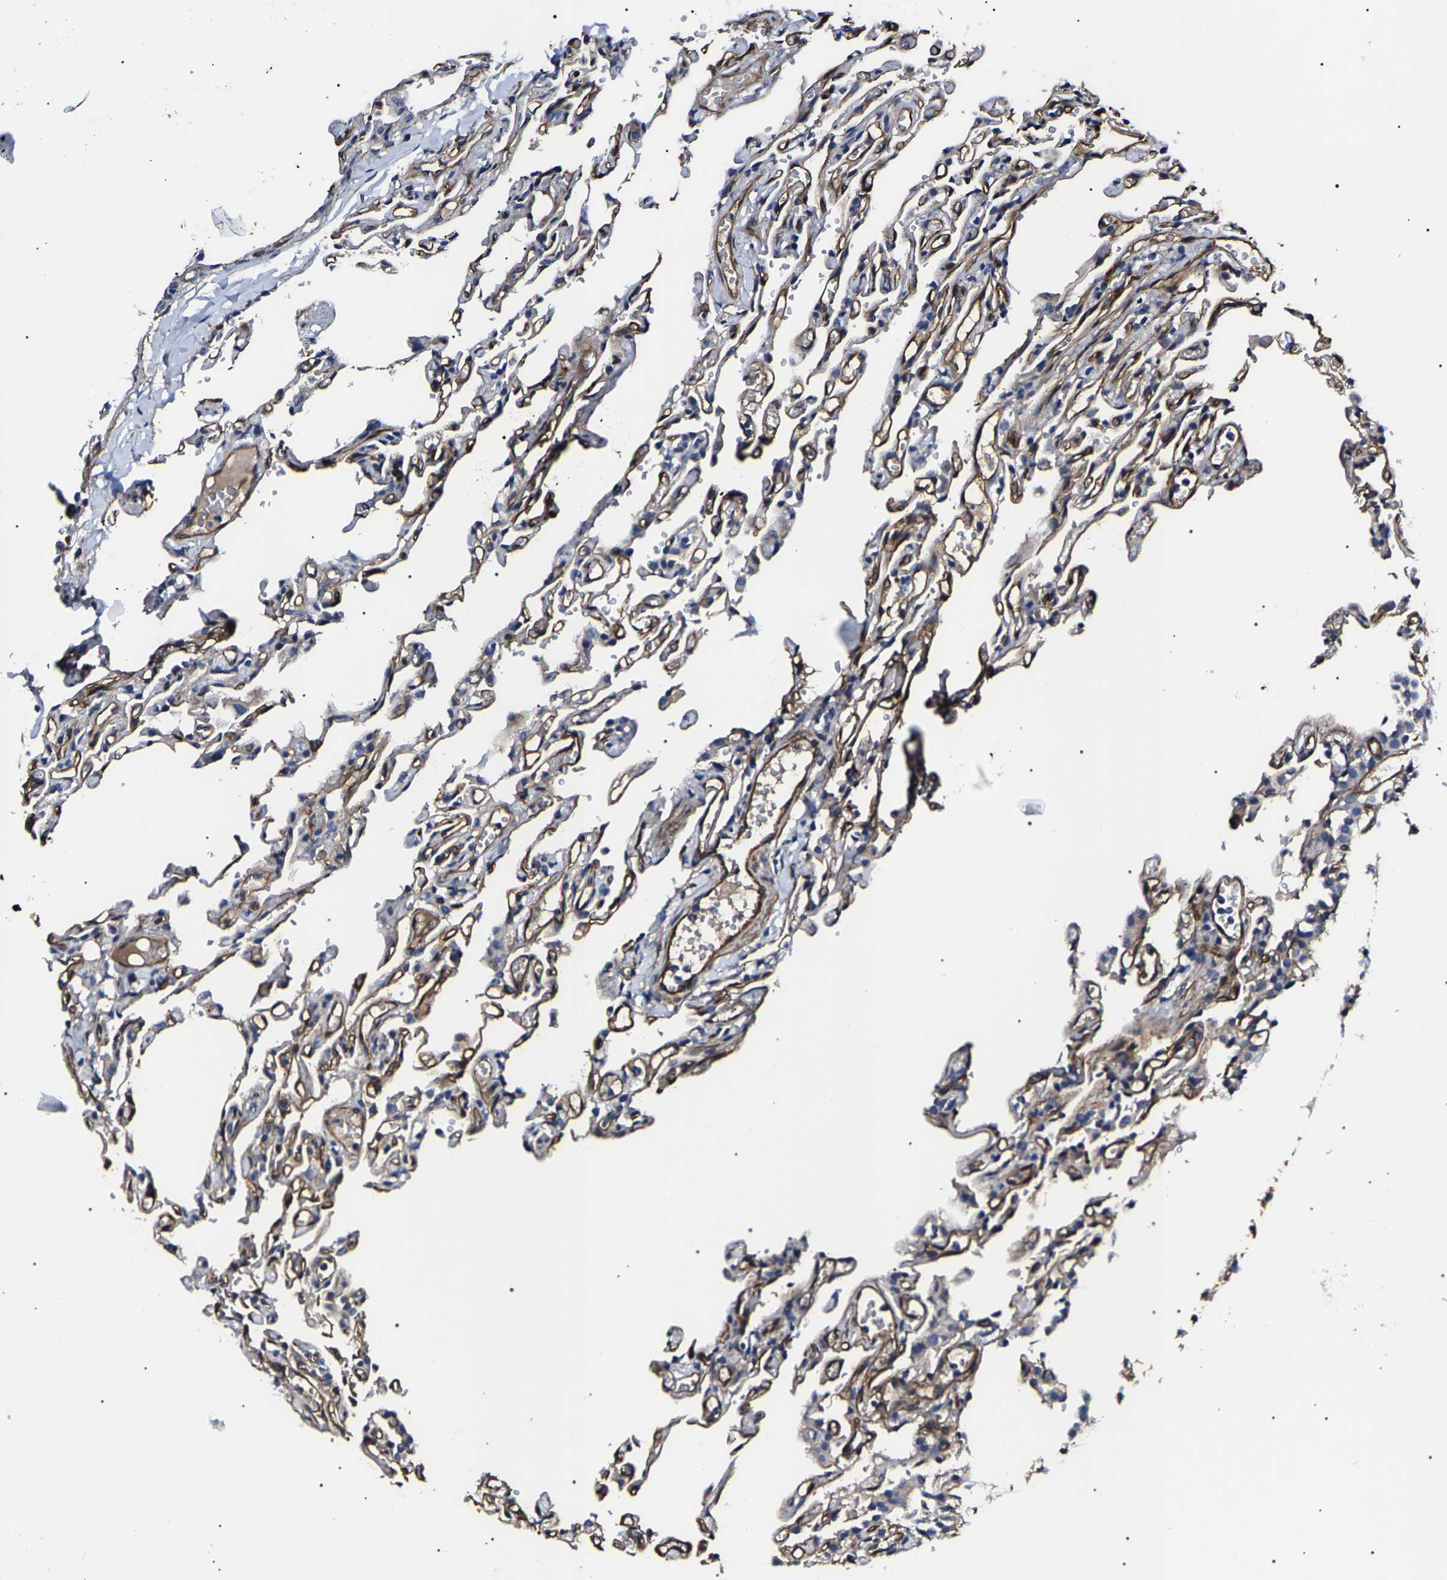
{"staining": {"intensity": "negative", "quantity": "none", "location": "none"}, "tissue": "lung", "cell_type": "Alveolar cells", "image_type": "normal", "snomed": [{"axis": "morphology", "description": "Normal tissue, NOS"}, {"axis": "topography", "description": "Lung"}], "caption": "An immunohistochemistry micrograph of benign lung is shown. There is no staining in alveolar cells of lung.", "gene": "KLHL42", "patient": {"sex": "male", "age": 21}}